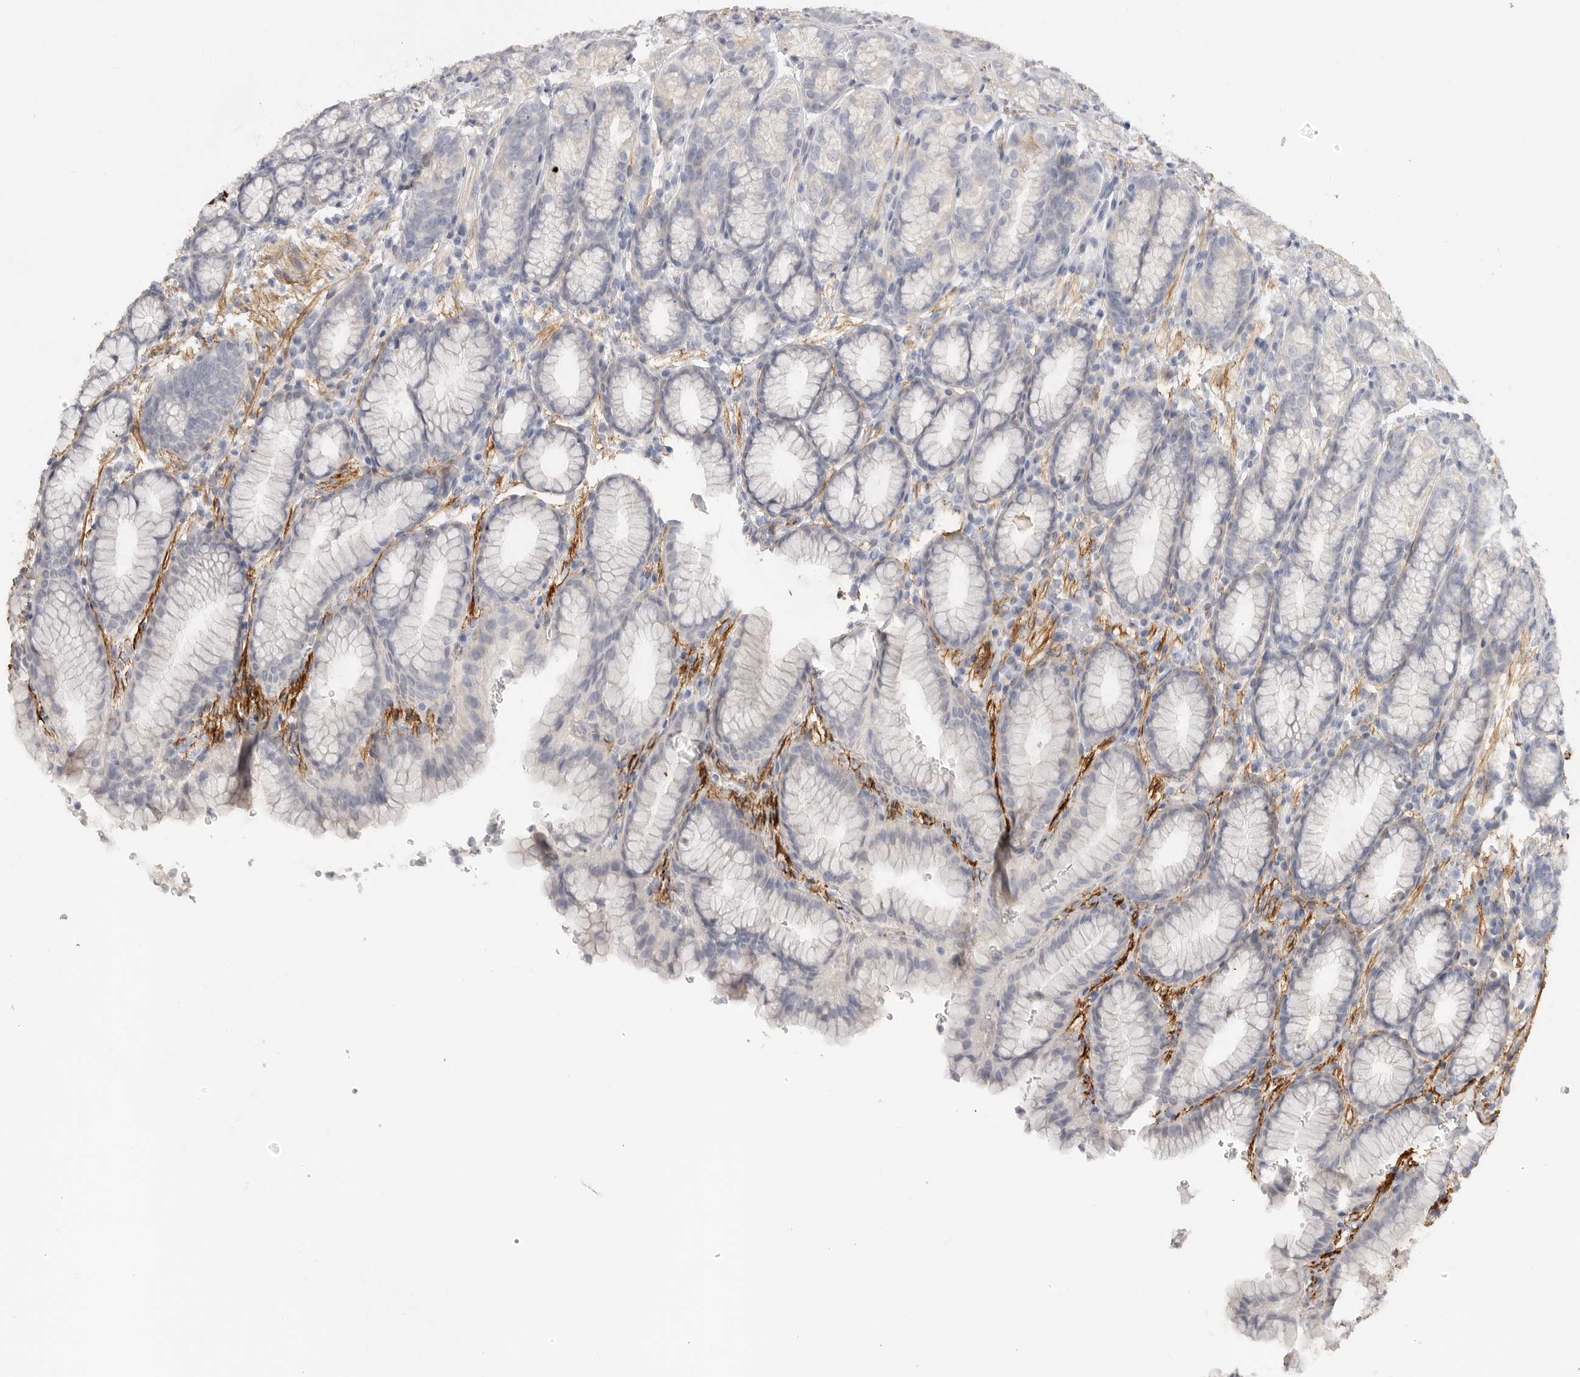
{"staining": {"intensity": "weak", "quantity": "<25%", "location": "cytoplasmic/membranous"}, "tissue": "stomach", "cell_type": "Glandular cells", "image_type": "normal", "snomed": [{"axis": "morphology", "description": "Normal tissue, NOS"}, {"axis": "topography", "description": "Stomach"}], "caption": "The IHC photomicrograph has no significant positivity in glandular cells of stomach.", "gene": "FBN2", "patient": {"sex": "male", "age": 42}}